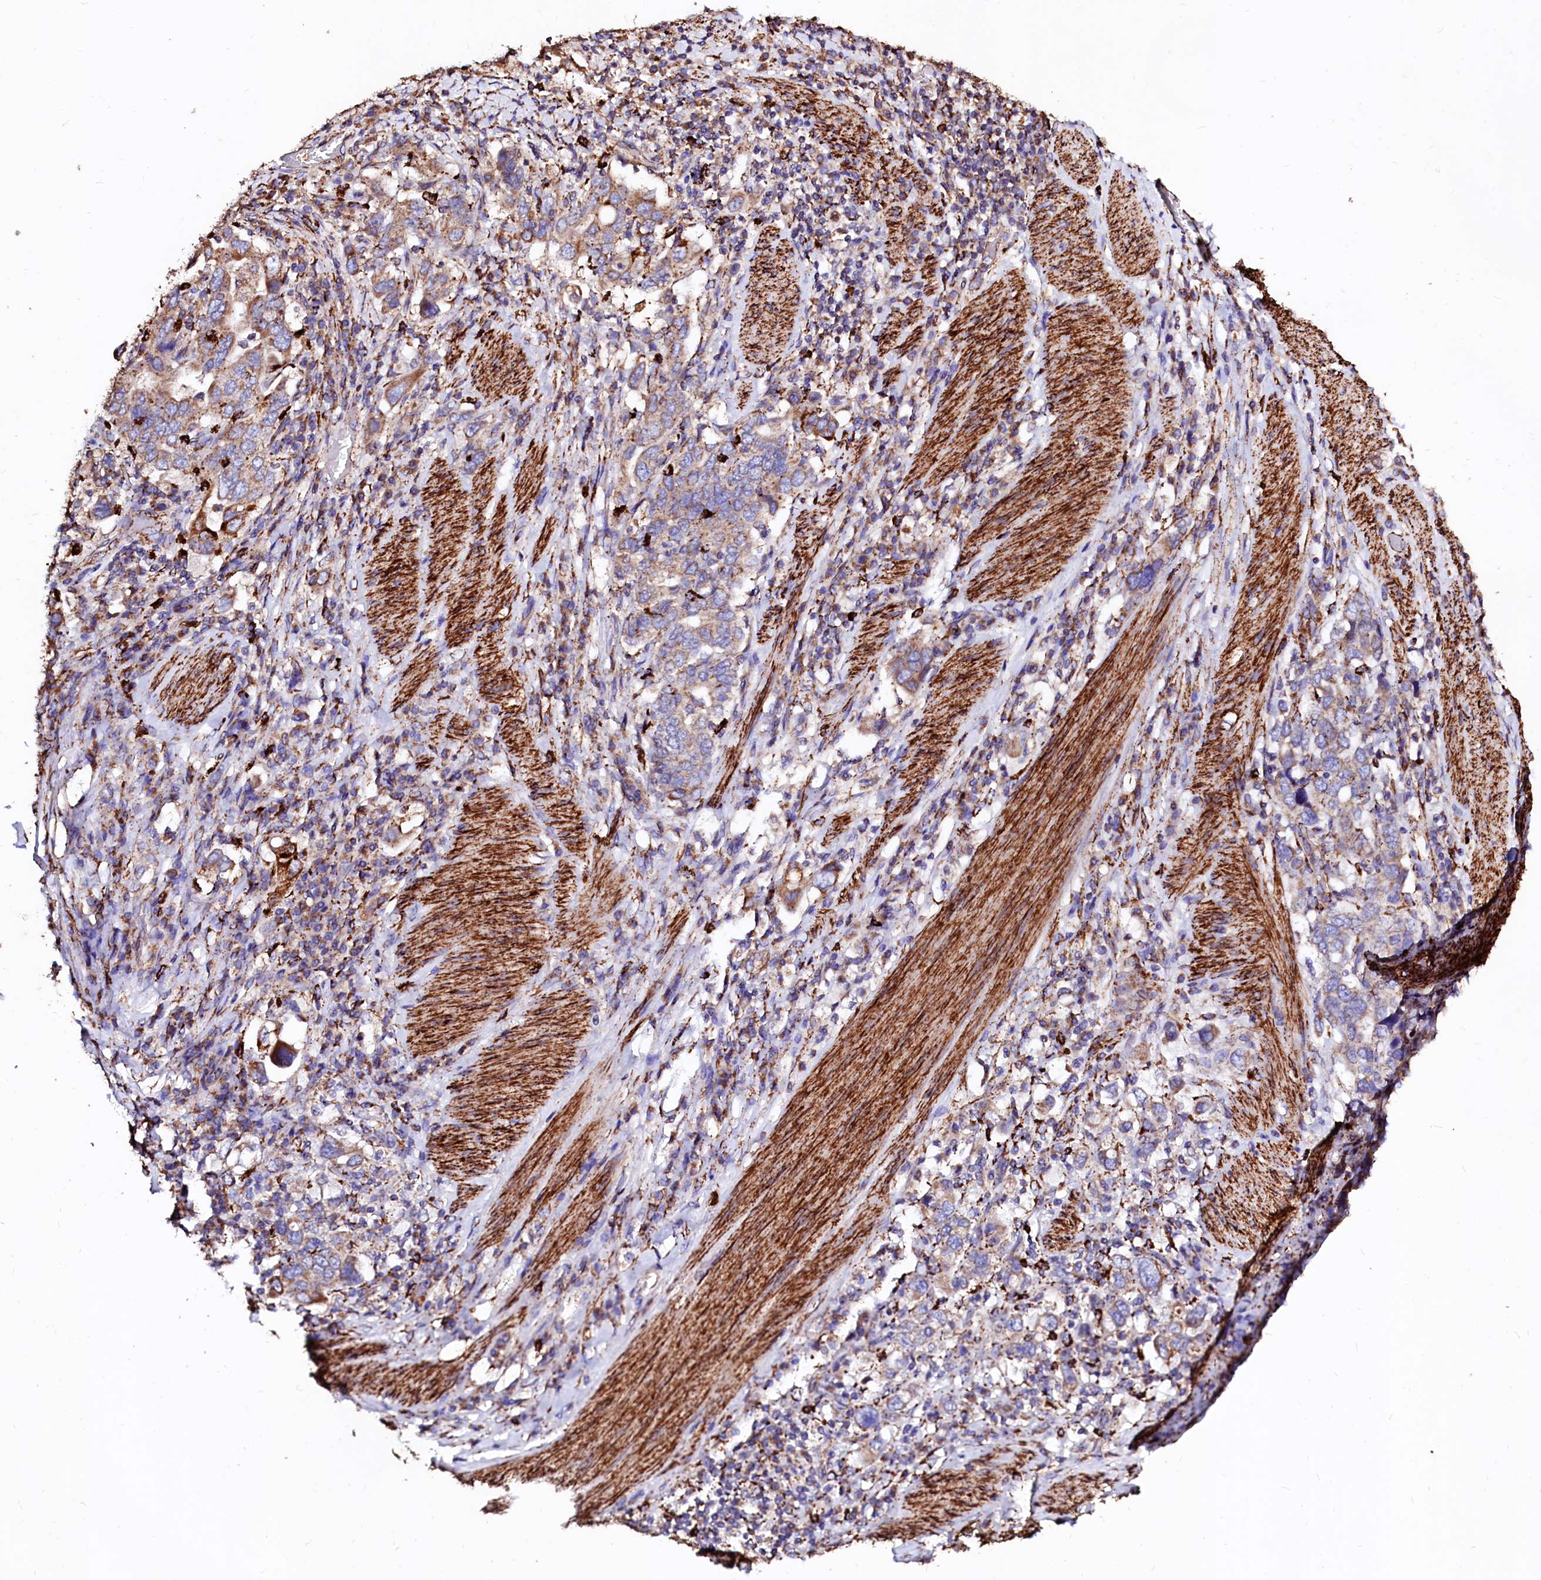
{"staining": {"intensity": "moderate", "quantity": ">75%", "location": "cytoplasmic/membranous"}, "tissue": "stomach cancer", "cell_type": "Tumor cells", "image_type": "cancer", "snomed": [{"axis": "morphology", "description": "Adenocarcinoma, NOS"}, {"axis": "topography", "description": "Stomach, upper"}], "caption": "A brown stain highlights moderate cytoplasmic/membranous staining of a protein in adenocarcinoma (stomach) tumor cells. (Stains: DAB in brown, nuclei in blue, Microscopy: brightfield microscopy at high magnification).", "gene": "MAOB", "patient": {"sex": "male", "age": 62}}